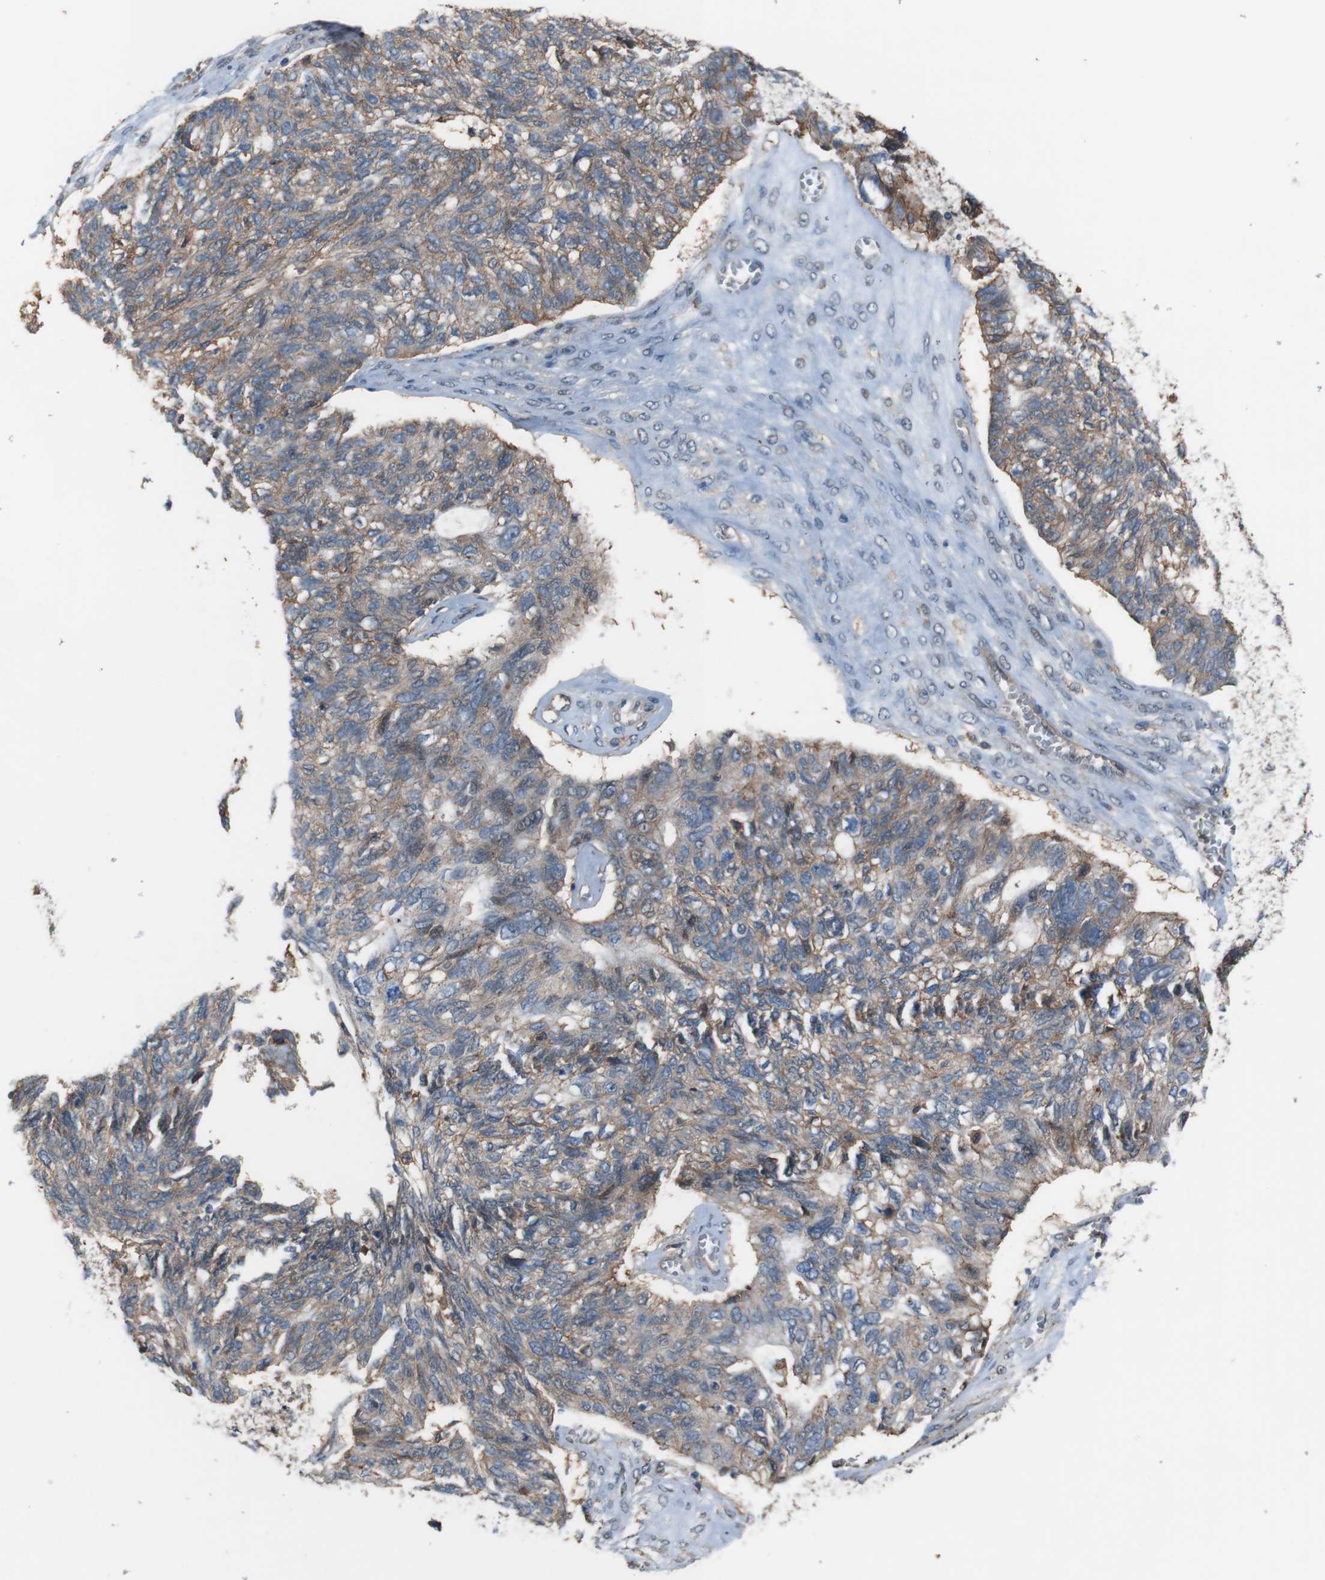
{"staining": {"intensity": "weak", "quantity": "<25%", "location": "cytoplasmic/membranous"}, "tissue": "ovarian cancer", "cell_type": "Tumor cells", "image_type": "cancer", "snomed": [{"axis": "morphology", "description": "Cystadenocarcinoma, serous, NOS"}, {"axis": "topography", "description": "Ovary"}], "caption": "Tumor cells are negative for protein expression in human ovarian cancer.", "gene": "ATP2B1", "patient": {"sex": "female", "age": 79}}